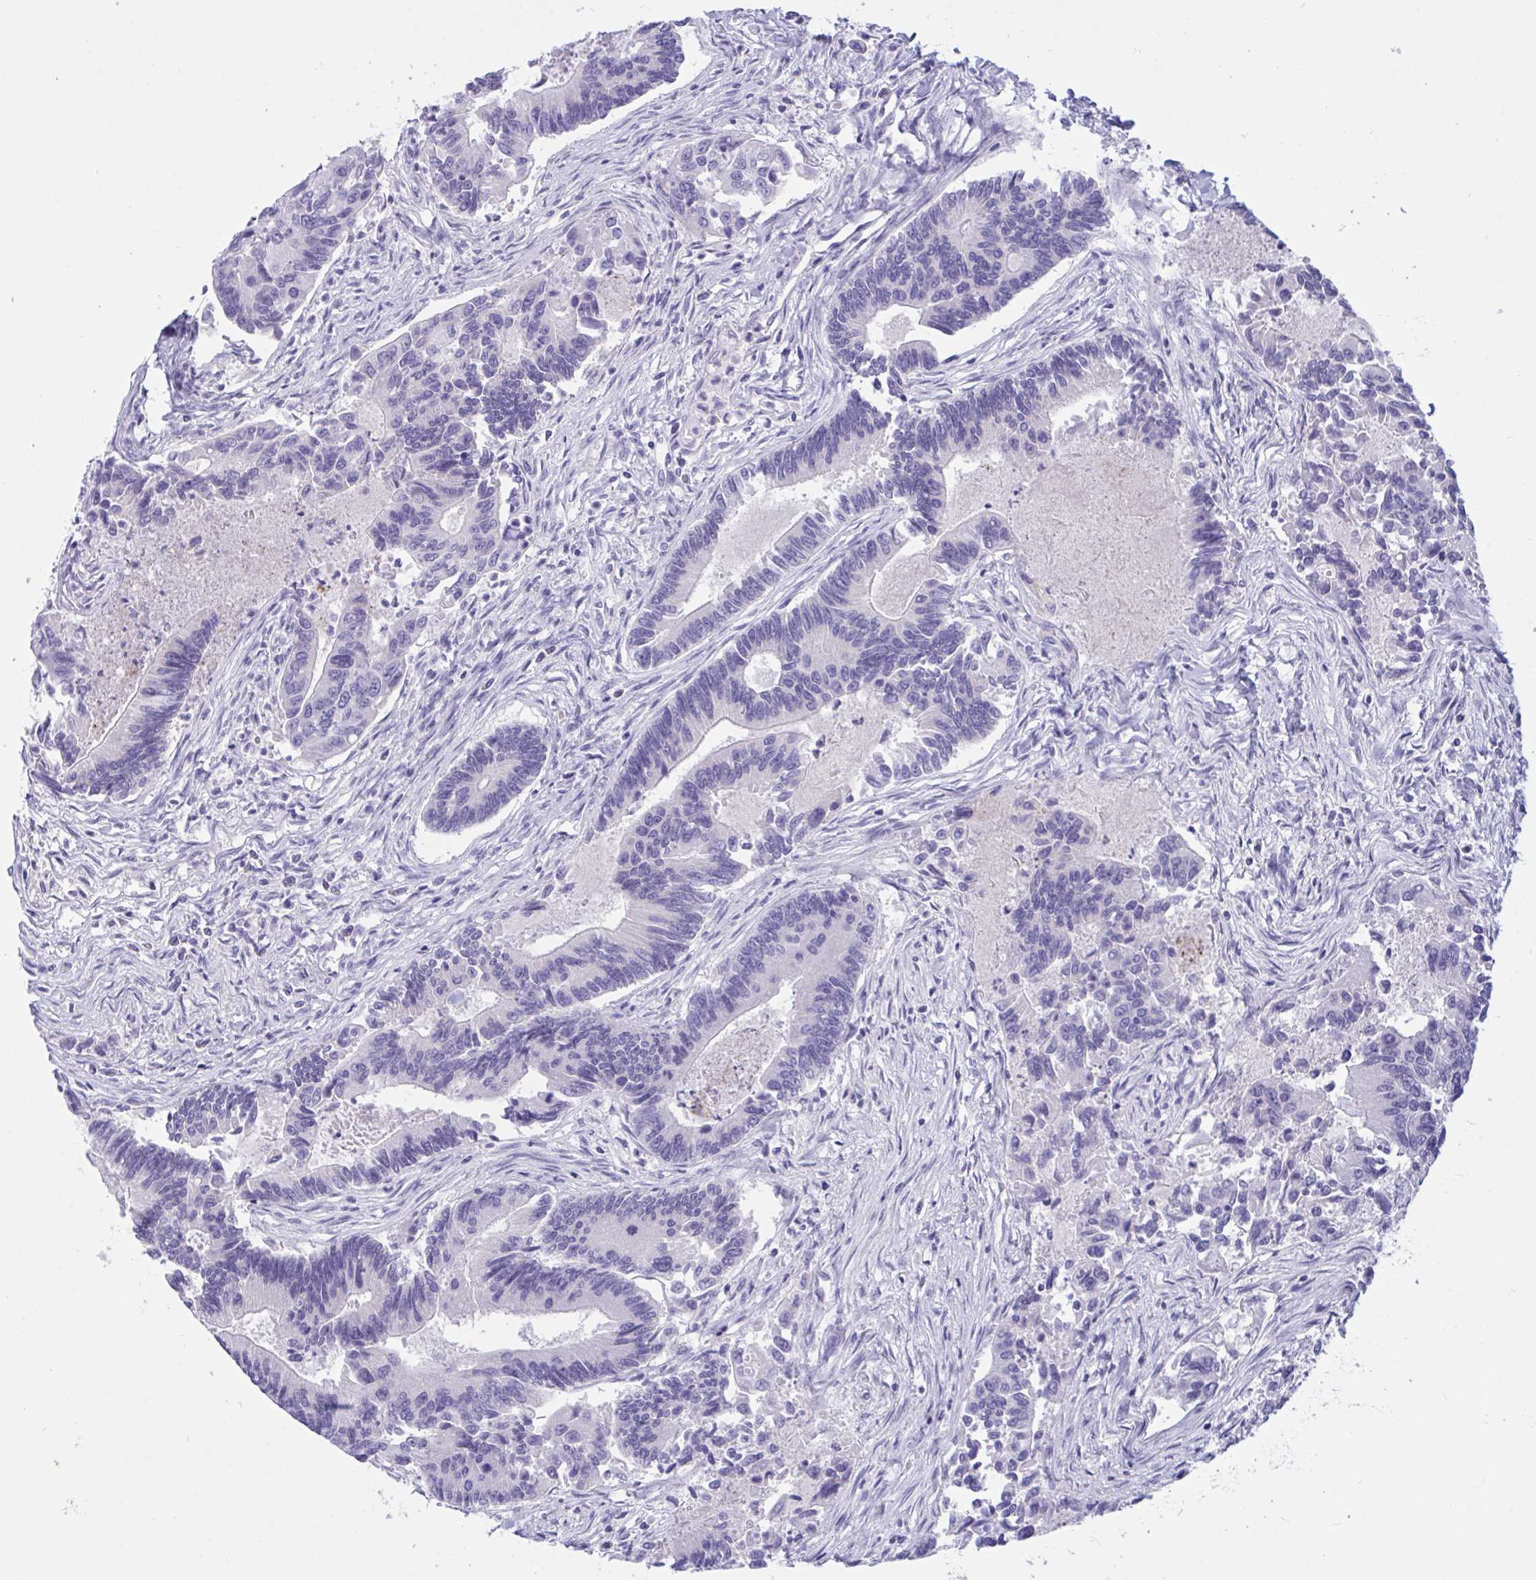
{"staining": {"intensity": "negative", "quantity": "none", "location": "none"}, "tissue": "colorectal cancer", "cell_type": "Tumor cells", "image_type": "cancer", "snomed": [{"axis": "morphology", "description": "Adenocarcinoma, NOS"}, {"axis": "topography", "description": "Colon"}], "caption": "Colorectal adenocarcinoma was stained to show a protein in brown. There is no significant staining in tumor cells.", "gene": "OXLD1", "patient": {"sex": "female", "age": 67}}